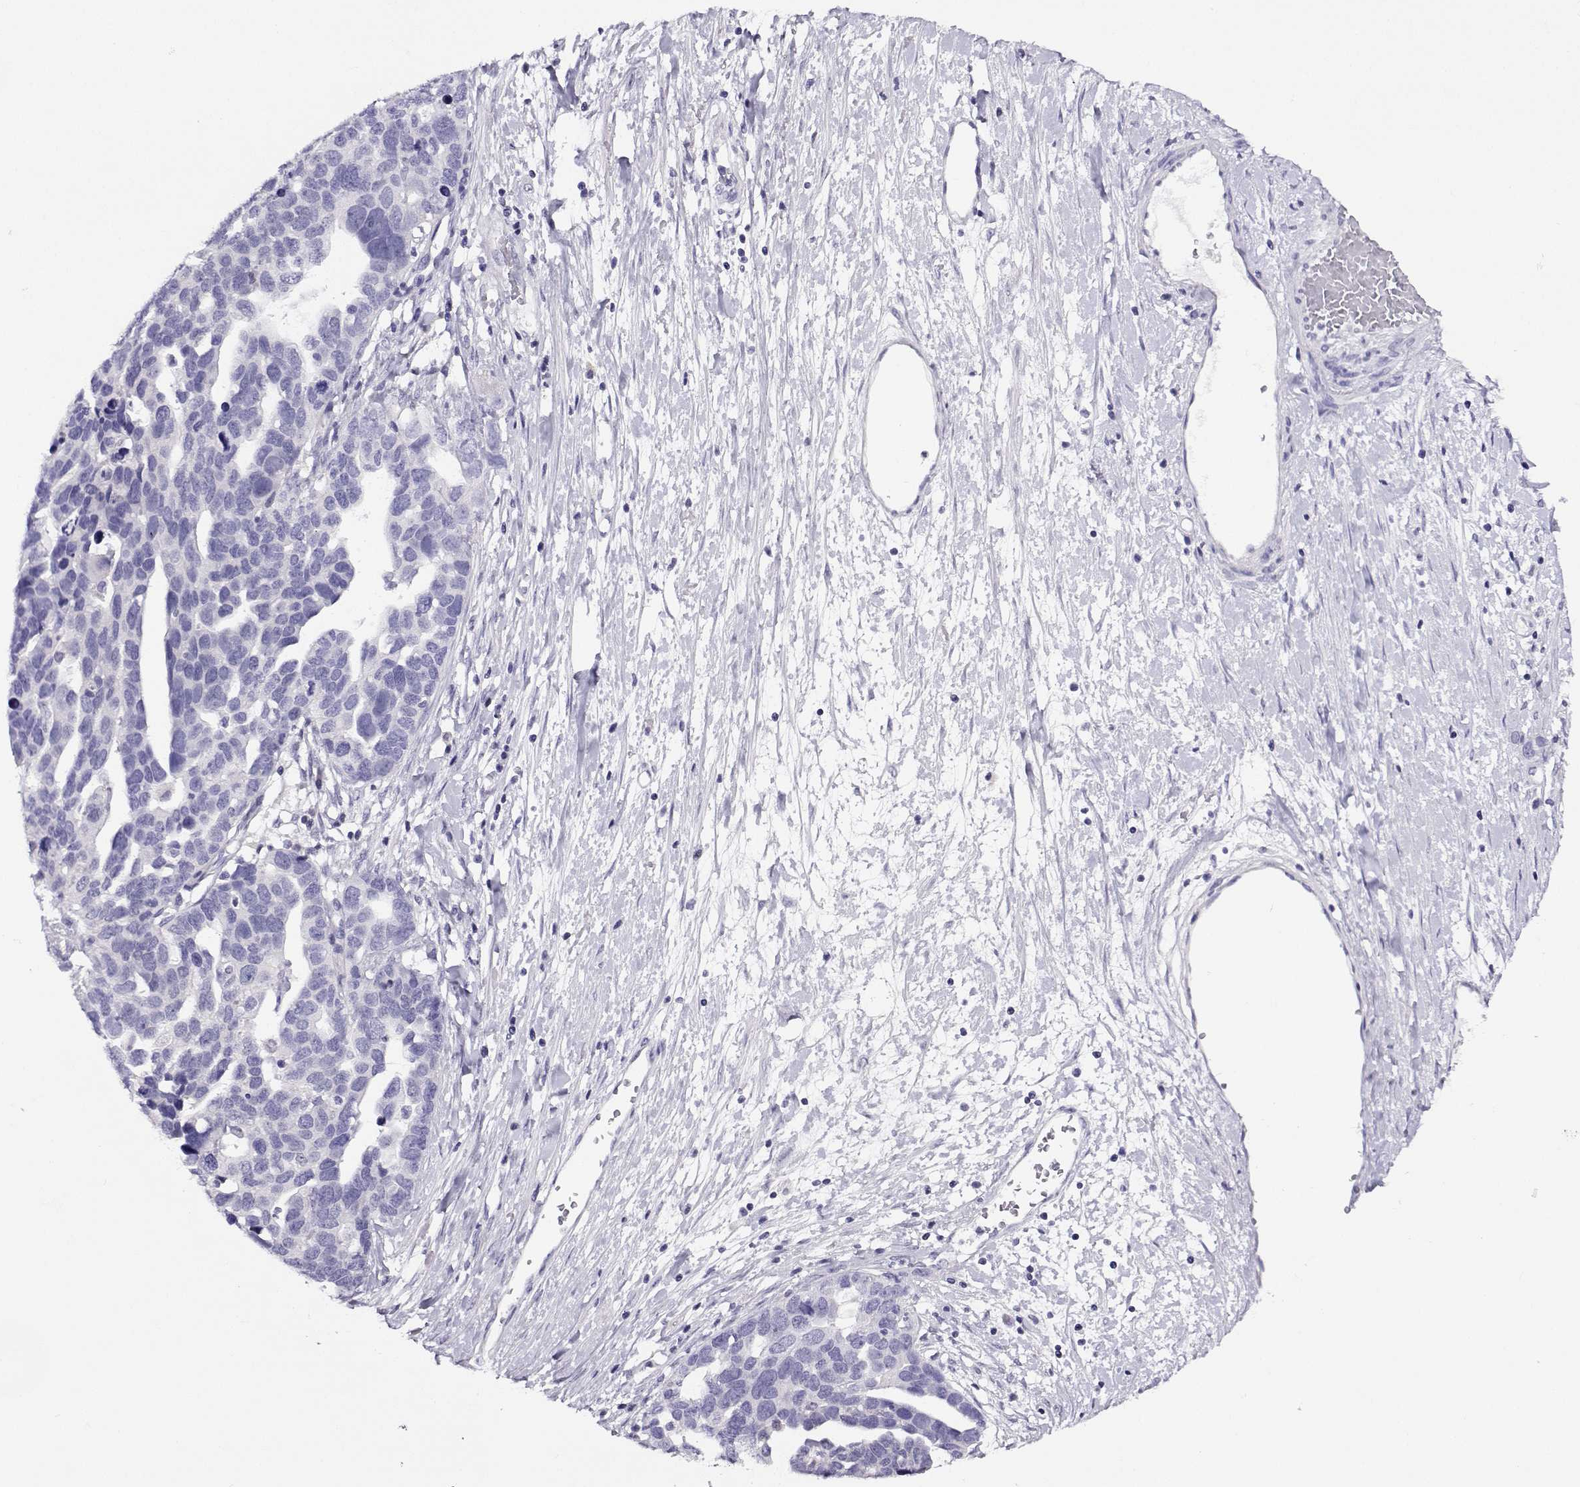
{"staining": {"intensity": "negative", "quantity": "none", "location": "none"}, "tissue": "ovarian cancer", "cell_type": "Tumor cells", "image_type": "cancer", "snomed": [{"axis": "morphology", "description": "Cystadenocarcinoma, serous, NOS"}, {"axis": "topography", "description": "Ovary"}], "caption": "The image displays no staining of tumor cells in ovarian cancer (serous cystadenocarcinoma). The staining was performed using DAB to visualize the protein expression in brown, while the nuclei were stained in blue with hematoxylin (Magnification: 20x).", "gene": "FEZF1", "patient": {"sex": "female", "age": 54}}